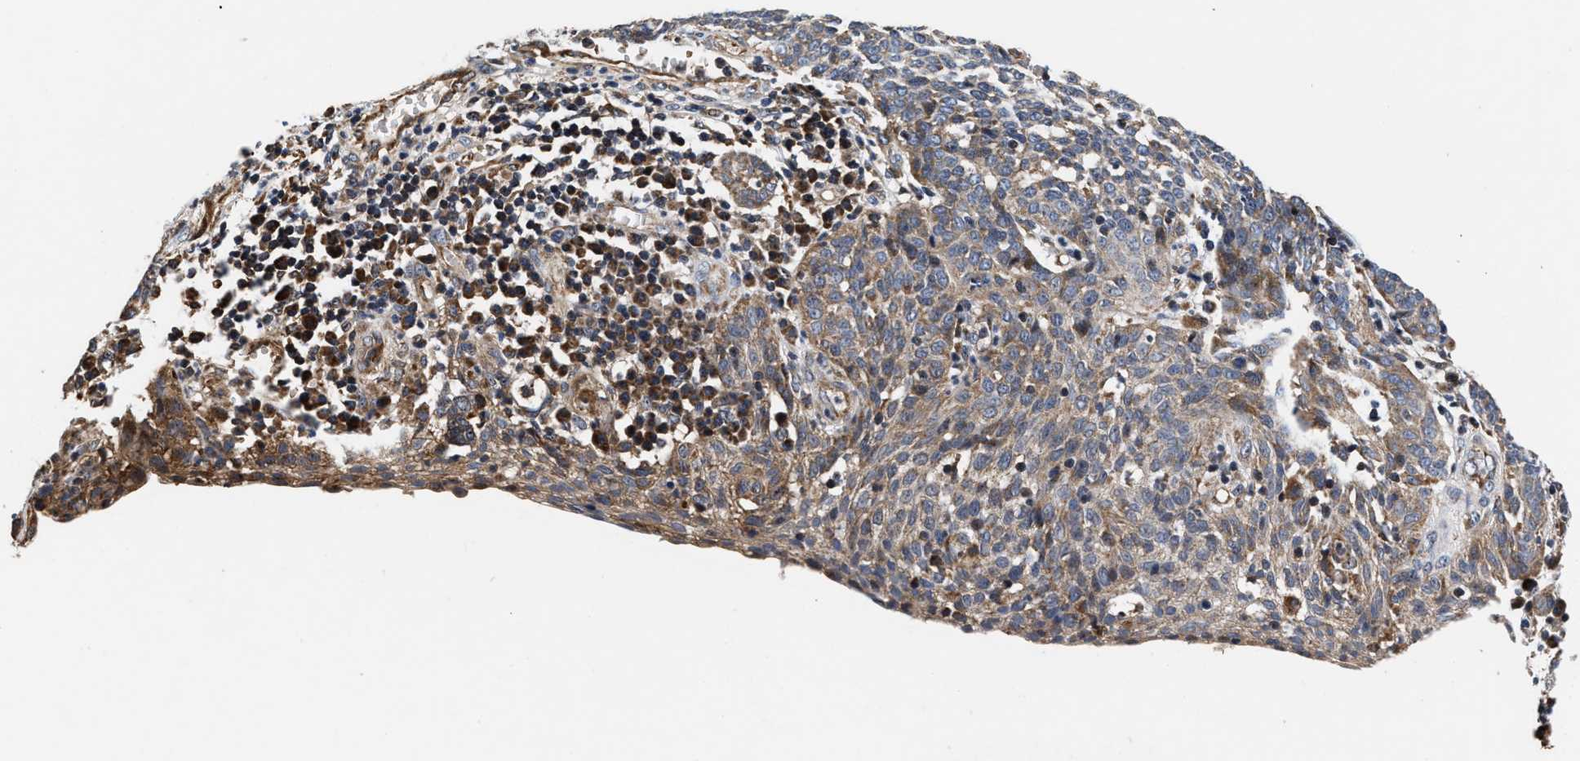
{"staining": {"intensity": "weak", "quantity": "25%-75%", "location": "cytoplasmic/membranous"}, "tissue": "cervical cancer", "cell_type": "Tumor cells", "image_type": "cancer", "snomed": [{"axis": "morphology", "description": "Squamous cell carcinoma, NOS"}, {"axis": "topography", "description": "Cervix"}], "caption": "Approximately 25%-75% of tumor cells in cervical cancer (squamous cell carcinoma) demonstrate weak cytoplasmic/membranous protein staining as visualized by brown immunohistochemical staining.", "gene": "SGK1", "patient": {"sex": "female", "age": 34}}